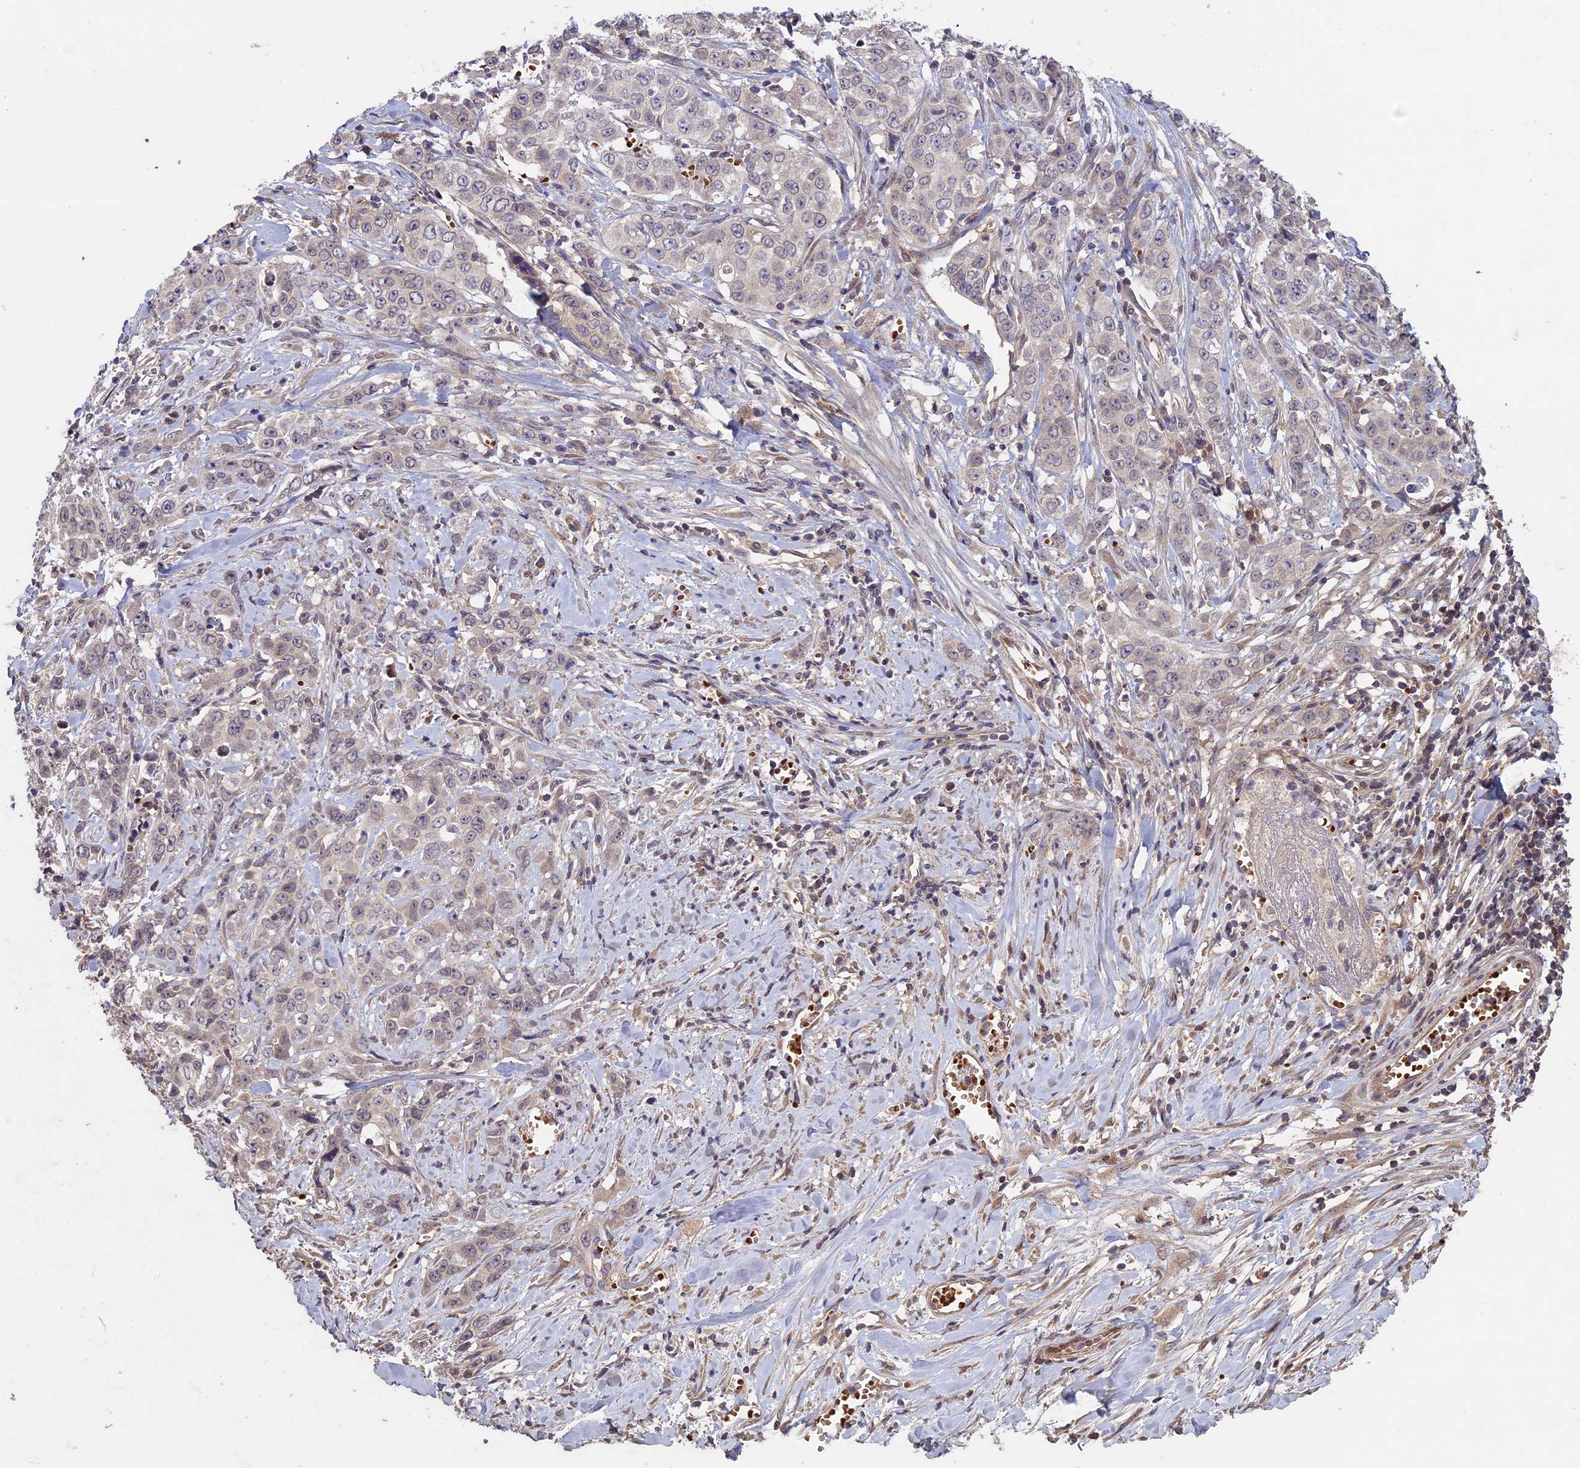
{"staining": {"intensity": "negative", "quantity": "none", "location": "none"}, "tissue": "stomach cancer", "cell_type": "Tumor cells", "image_type": "cancer", "snomed": [{"axis": "morphology", "description": "Adenocarcinoma, NOS"}, {"axis": "topography", "description": "Stomach, upper"}], "caption": "Human stomach cancer stained for a protein using immunohistochemistry displays no positivity in tumor cells.", "gene": "RCCD1", "patient": {"sex": "male", "age": 62}}